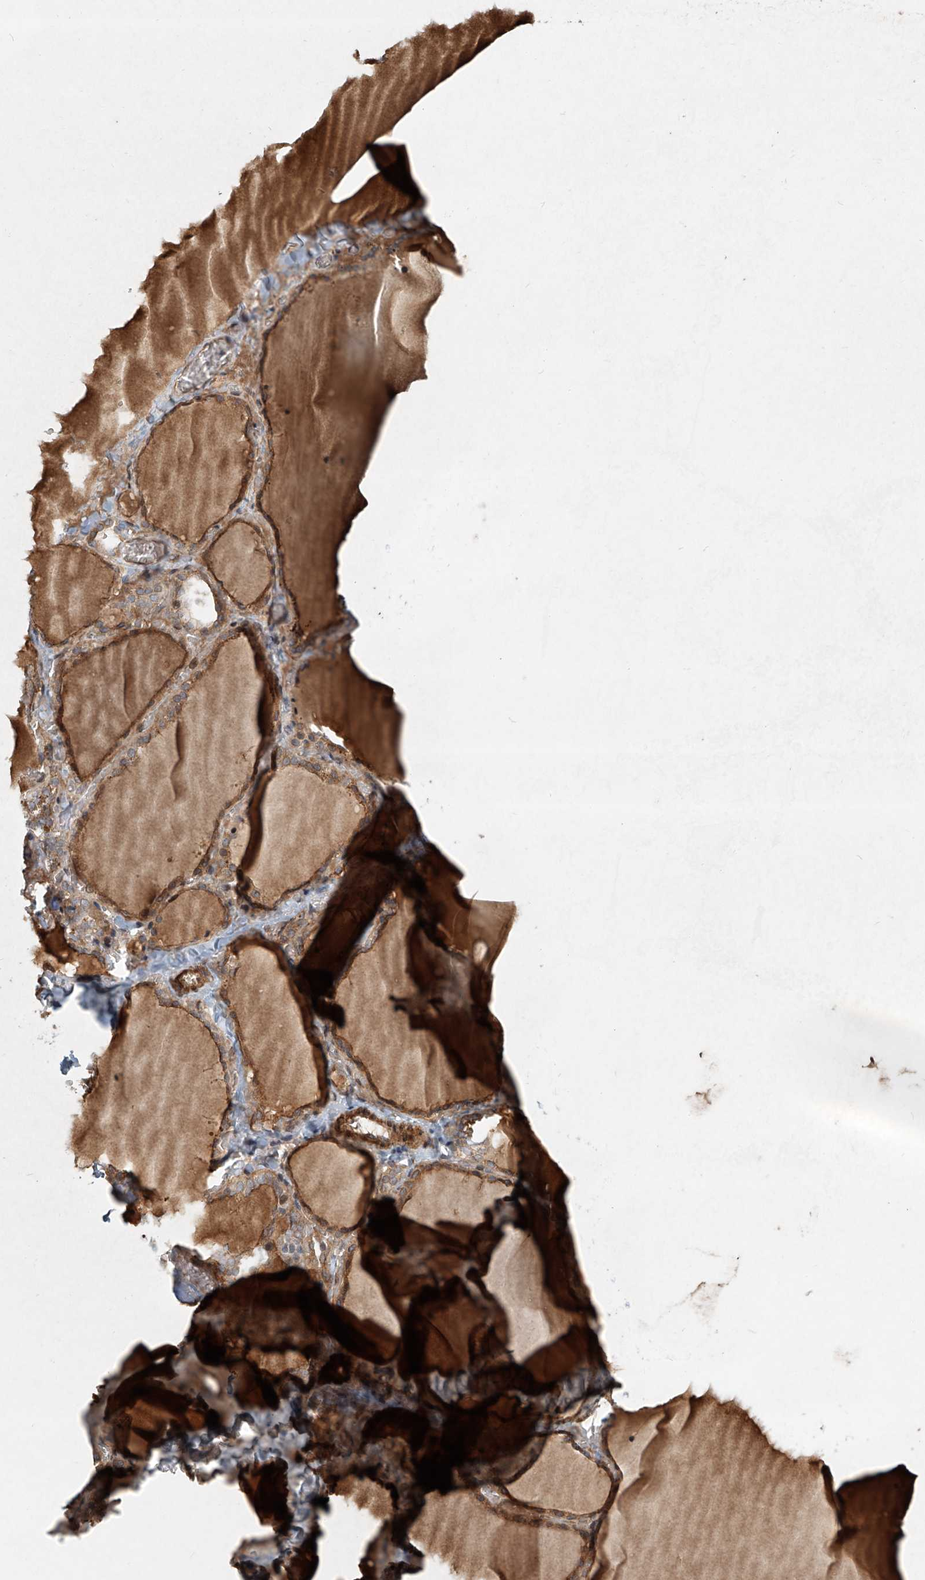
{"staining": {"intensity": "strong", "quantity": ">75%", "location": "cytoplasmic/membranous"}, "tissue": "thyroid gland", "cell_type": "Glandular cells", "image_type": "normal", "snomed": [{"axis": "morphology", "description": "Normal tissue, NOS"}, {"axis": "topography", "description": "Thyroid gland"}], "caption": "High-power microscopy captured an immunohistochemistry photomicrograph of unremarkable thyroid gland, revealing strong cytoplasmic/membranous expression in about >75% of glandular cells.", "gene": "SASH1", "patient": {"sex": "female", "age": 22}}